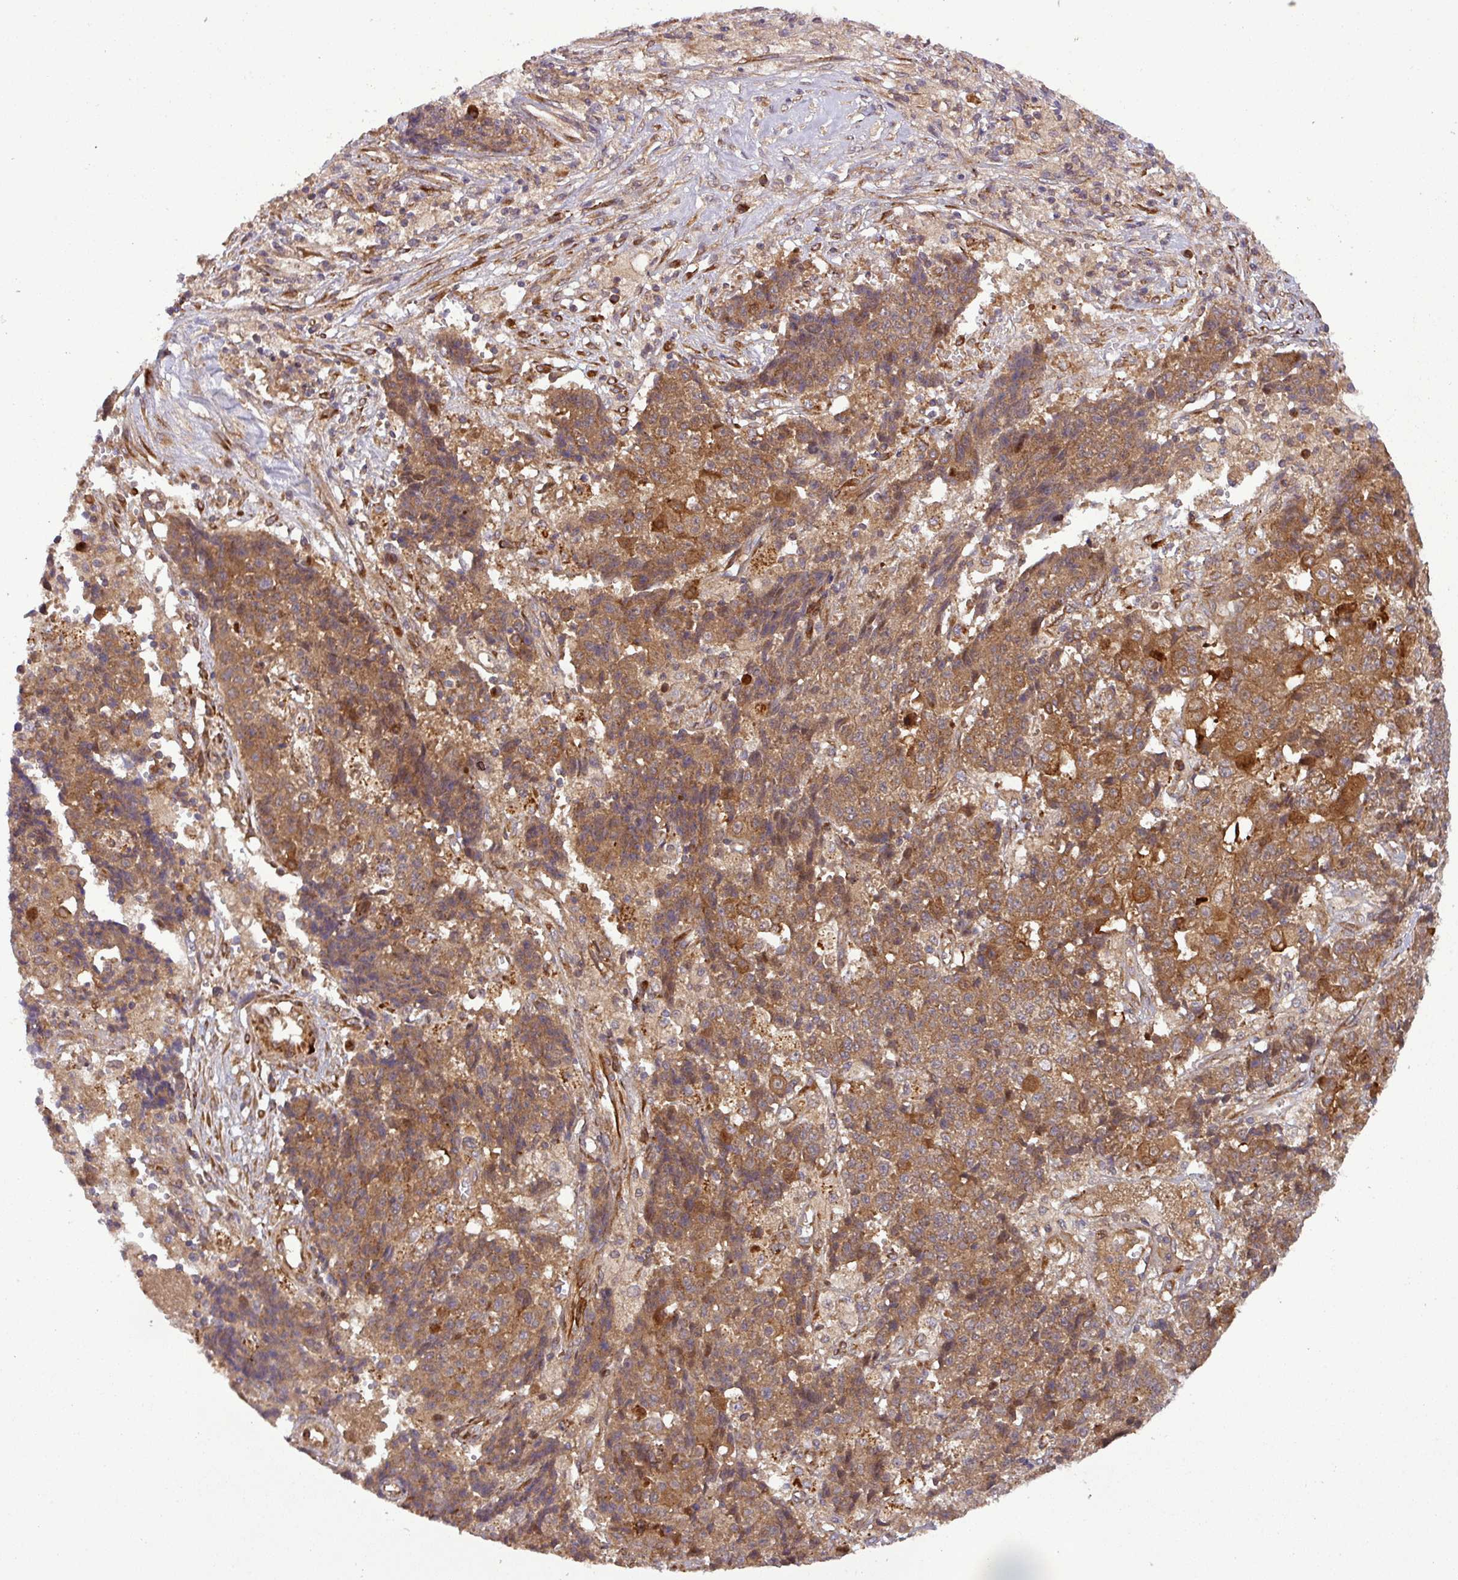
{"staining": {"intensity": "moderate", "quantity": ">75%", "location": "cytoplasmic/membranous"}, "tissue": "ovarian cancer", "cell_type": "Tumor cells", "image_type": "cancer", "snomed": [{"axis": "morphology", "description": "Carcinoma, endometroid"}, {"axis": "topography", "description": "Ovary"}], "caption": "Ovarian cancer was stained to show a protein in brown. There is medium levels of moderate cytoplasmic/membranous staining in about >75% of tumor cells.", "gene": "ART1", "patient": {"sex": "female", "age": 42}}